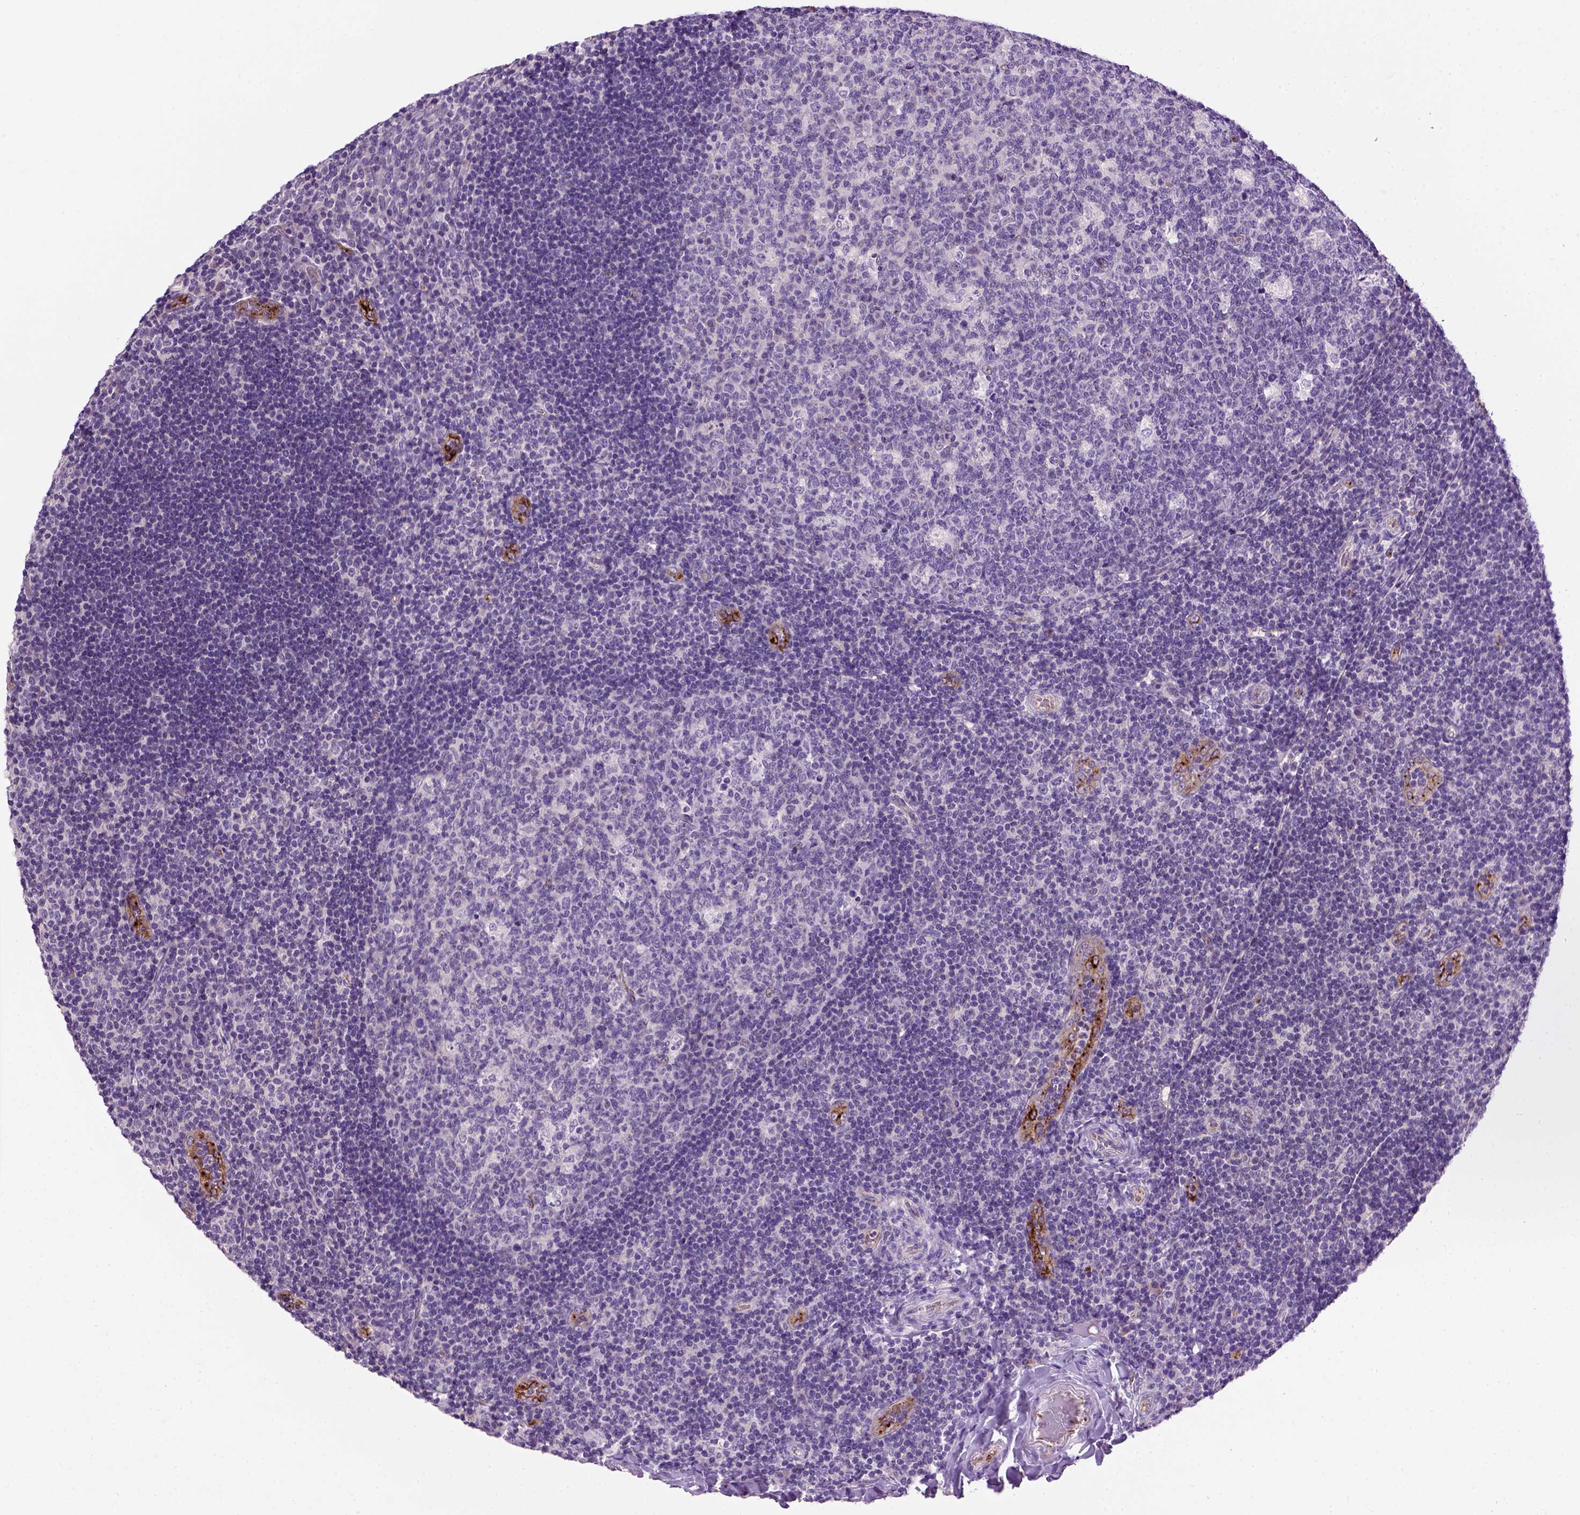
{"staining": {"intensity": "negative", "quantity": "none", "location": "none"}, "tissue": "tonsil", "cell_type": "Germinal center cells", "image_type": "normal", "snomed": [{"axis": "morphology", "description": "Normal tissue, NOS"}, {"axis": "topography", "description": "Tonsil"}], "caption": "DAB immunohistochemical staining of unremarkable tonsil displays no significant expression in germinal center cells.", "gene": "VWF", "patient": {"sex": "male", "age": 17}}